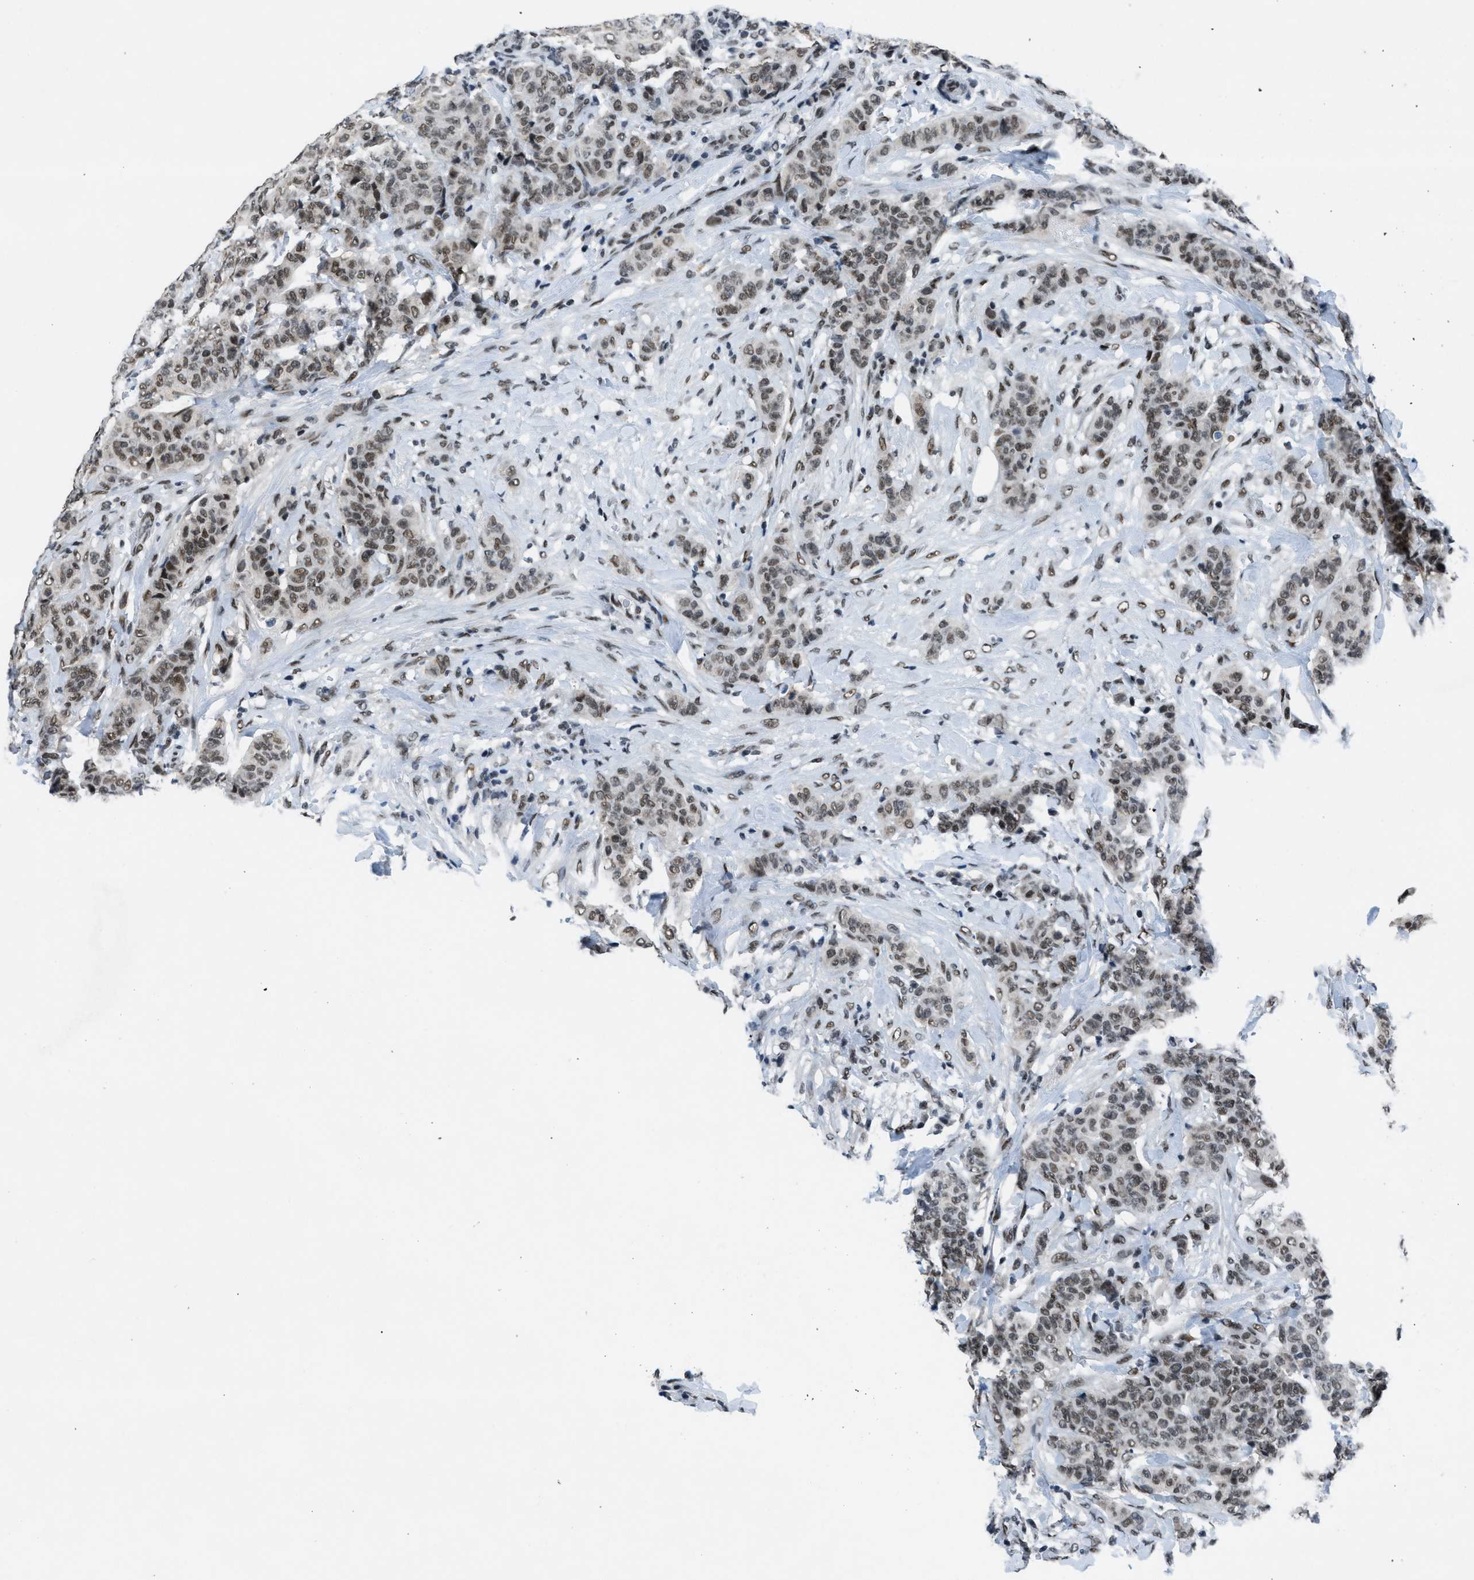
{"staining": {"intensity": "moderate", "quantity": ">75%", "location": "nuclear"}, "tissue": "breast cancer", "cell_type": "Tumor cells", "image_type": "cancer", "snomed": [{"axis": "morphology", "description": "Normal tissue, NOS"}, {"axis": "morphology", "description": "Duct carcinoma"}, {"axis": "topography", "description": "Breast"}], "caption": "Tumor cells display medium levels of moderate nuclear expression in approximately >75% of cells in breast invasive ductal carcinoma.", "gene": "GATAD2B", "patient": {"sex": "female", "age": 40}}